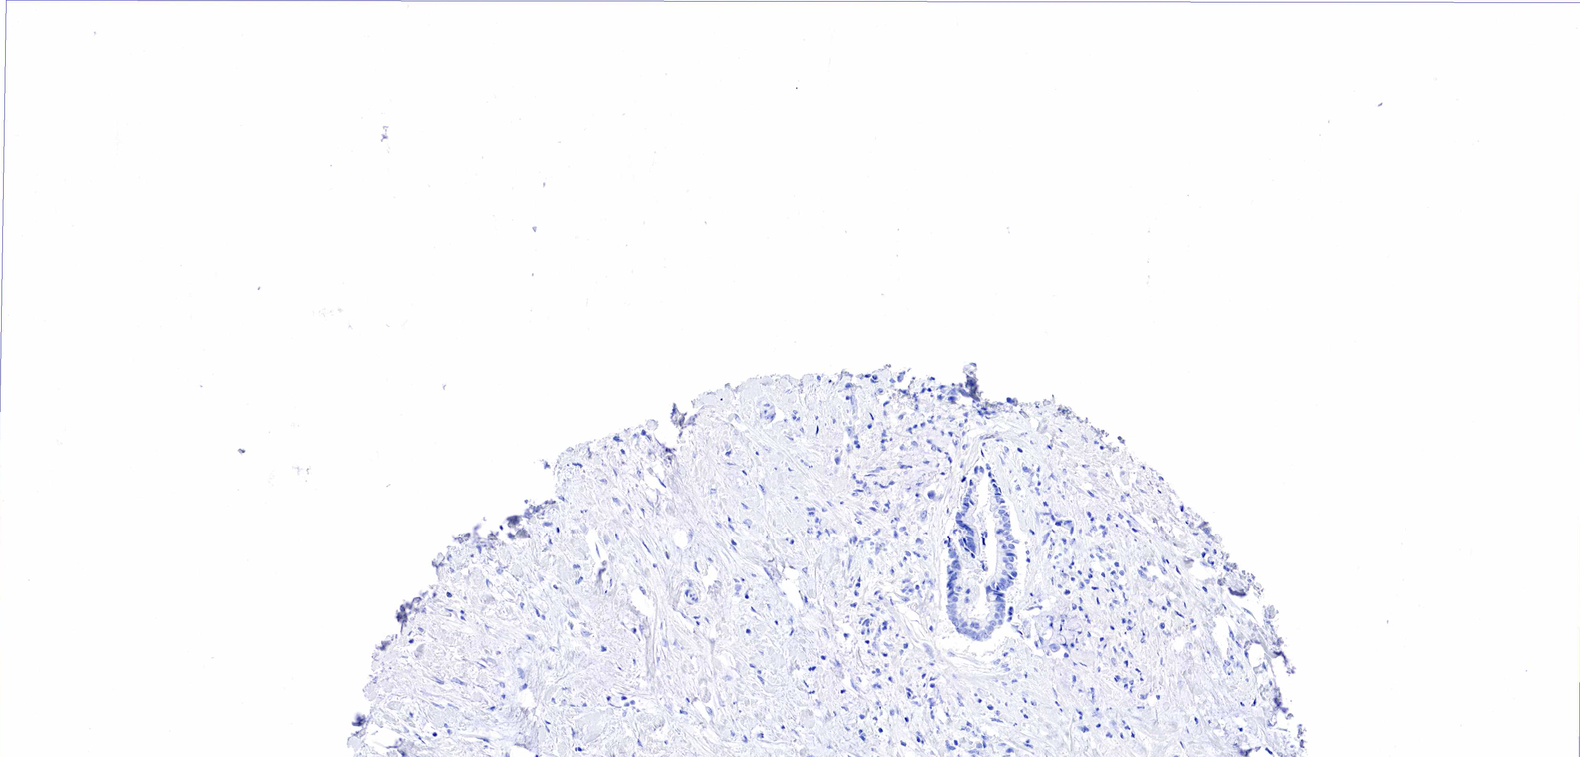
{"staining": {"intensity": "negative", "quantity": "none", "location": "none"}, "tissue": "liver cancer", "cell_type": "Tumor cells", "image_type": "cancer", "snomed": [{"axis": "morphology", "description": "Cholangiocarcinoma"}, {"axis": "topography", "description": "Liver"}], "caption": "Immunohistochemical staining of liver cancer displays no significant positivity in tumor cells. (Brightfield microscopy of DAB immunohistochemistry (IHC) at high magnification).", "gene": "KLK3", "patient": {"sex": "male", "age": 57}}